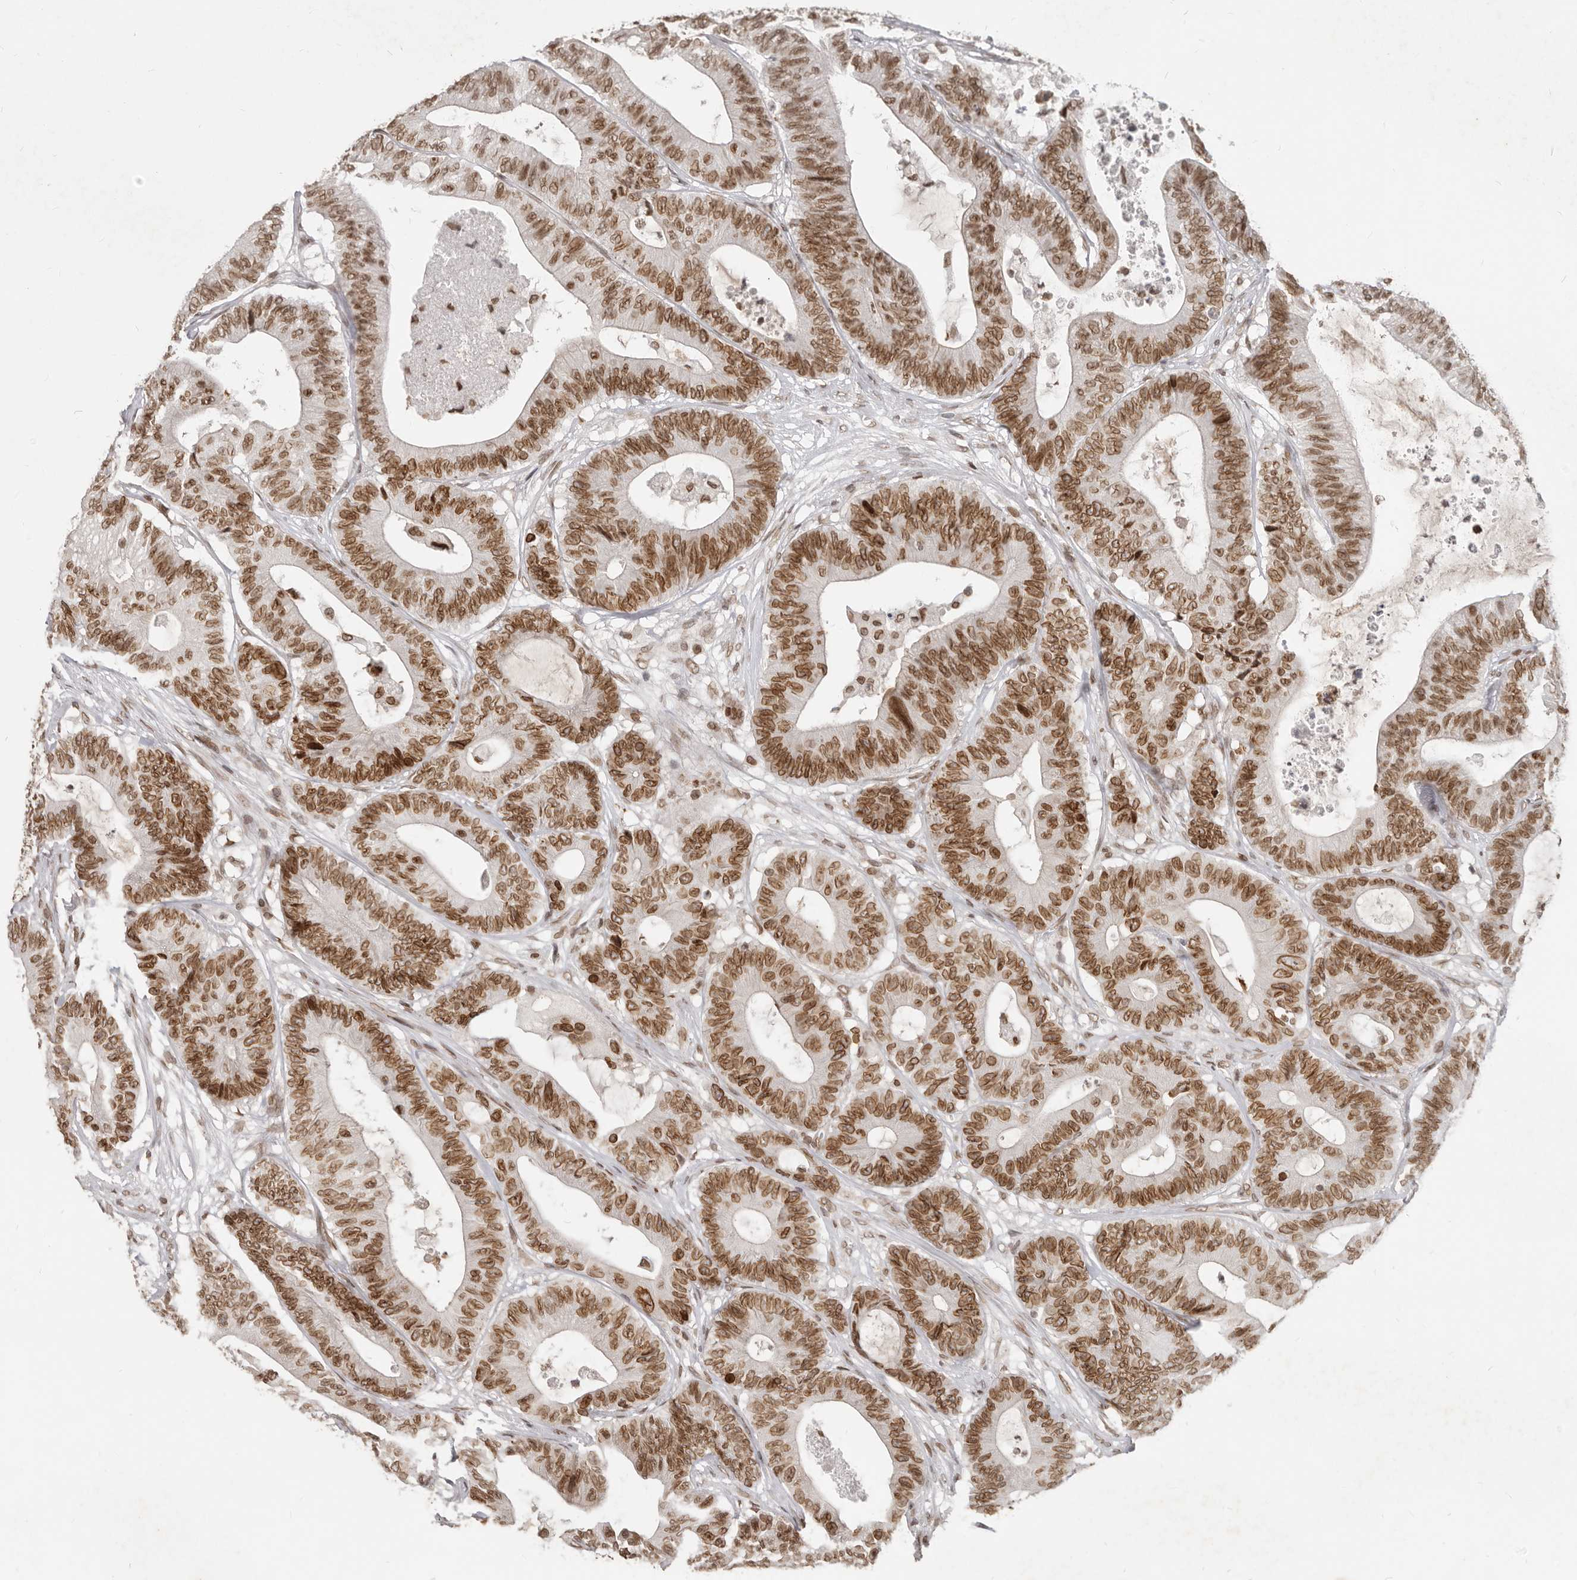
{"staining": {"intensity": "moderate", "quantity": ">75%", "location": "cytoplasmic/membranous,nuclear"}, "tissue": "colorectal cancer", "cell_type": "Tumor cells", "image_type": "cancer", "snomed": [{"axis": "morphology", "description": "Adenocarcinoma, NOS"}, {"axis": "topography", "description": "Colon"}], "caption": "Moderate cytoplasmic/membranous and nuclear expression is present in about >75% of tumor cells in adenocarcinoma (colorectal).", "gene": "NUP153", "patient": {"sex": "female", "age": 84}}